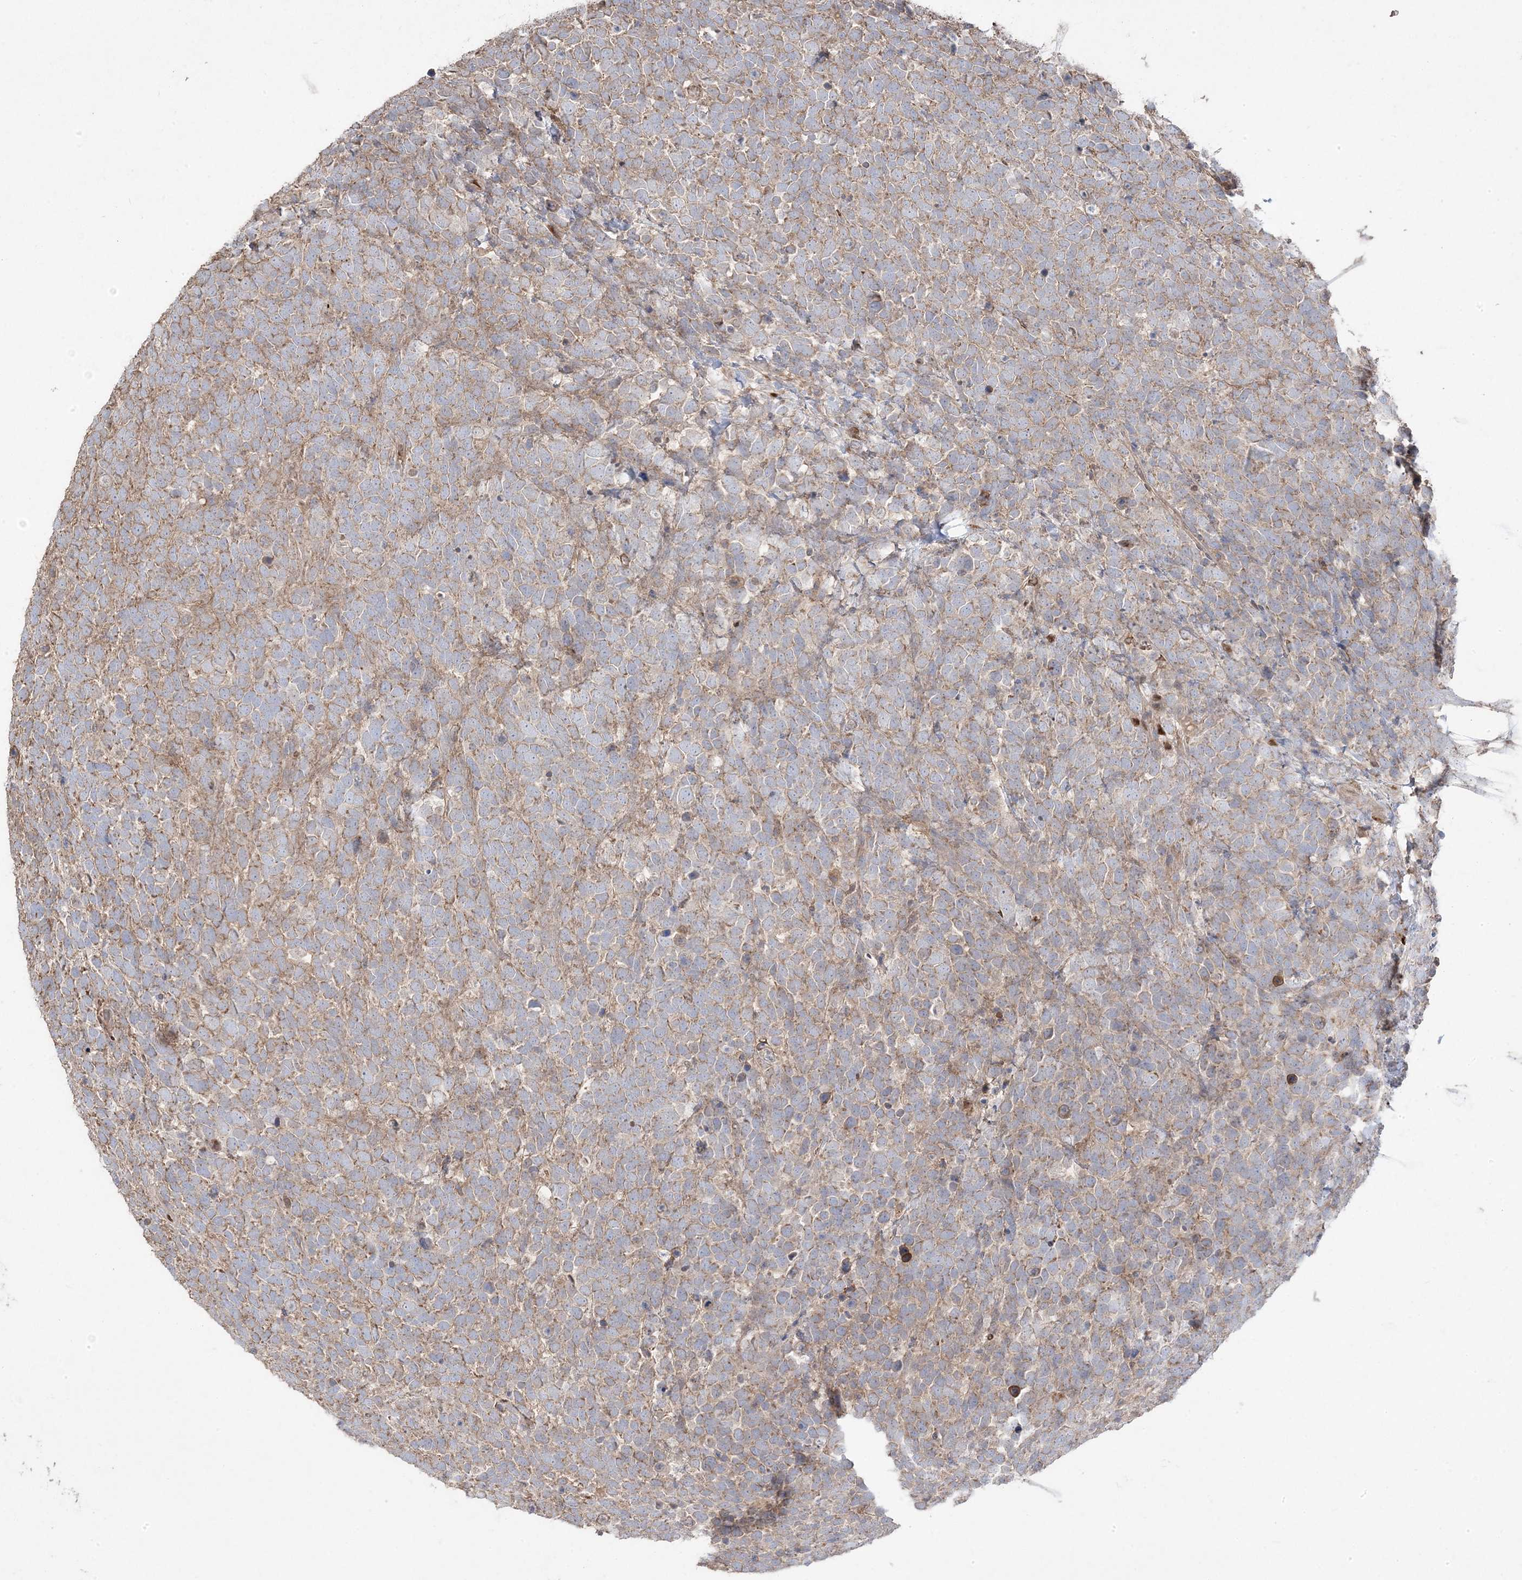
{"staining": {"intensity": "weak", "quantity": ">75%", "location": "cytoplasmic/membranous"}, "tissue": "urothelial cancer", "cell_type": "Tumor cells", "image_type": "cancer", "snomed": [{"axis": "morphology", "description": "Urothelial carcinoma, High grade"}, {"axis": "topography", "description": "Urinary bladder"}], "caption": "High-grade urothelial carcinoma stained with DAB (3,3'-diaminobenzidine) IHC reveals low levels of weak cytoplasmic/membranous positivity in about >75% of tumor cells.", "gene": "PPOX", "patient": {"sex": "female", "age": 82}}